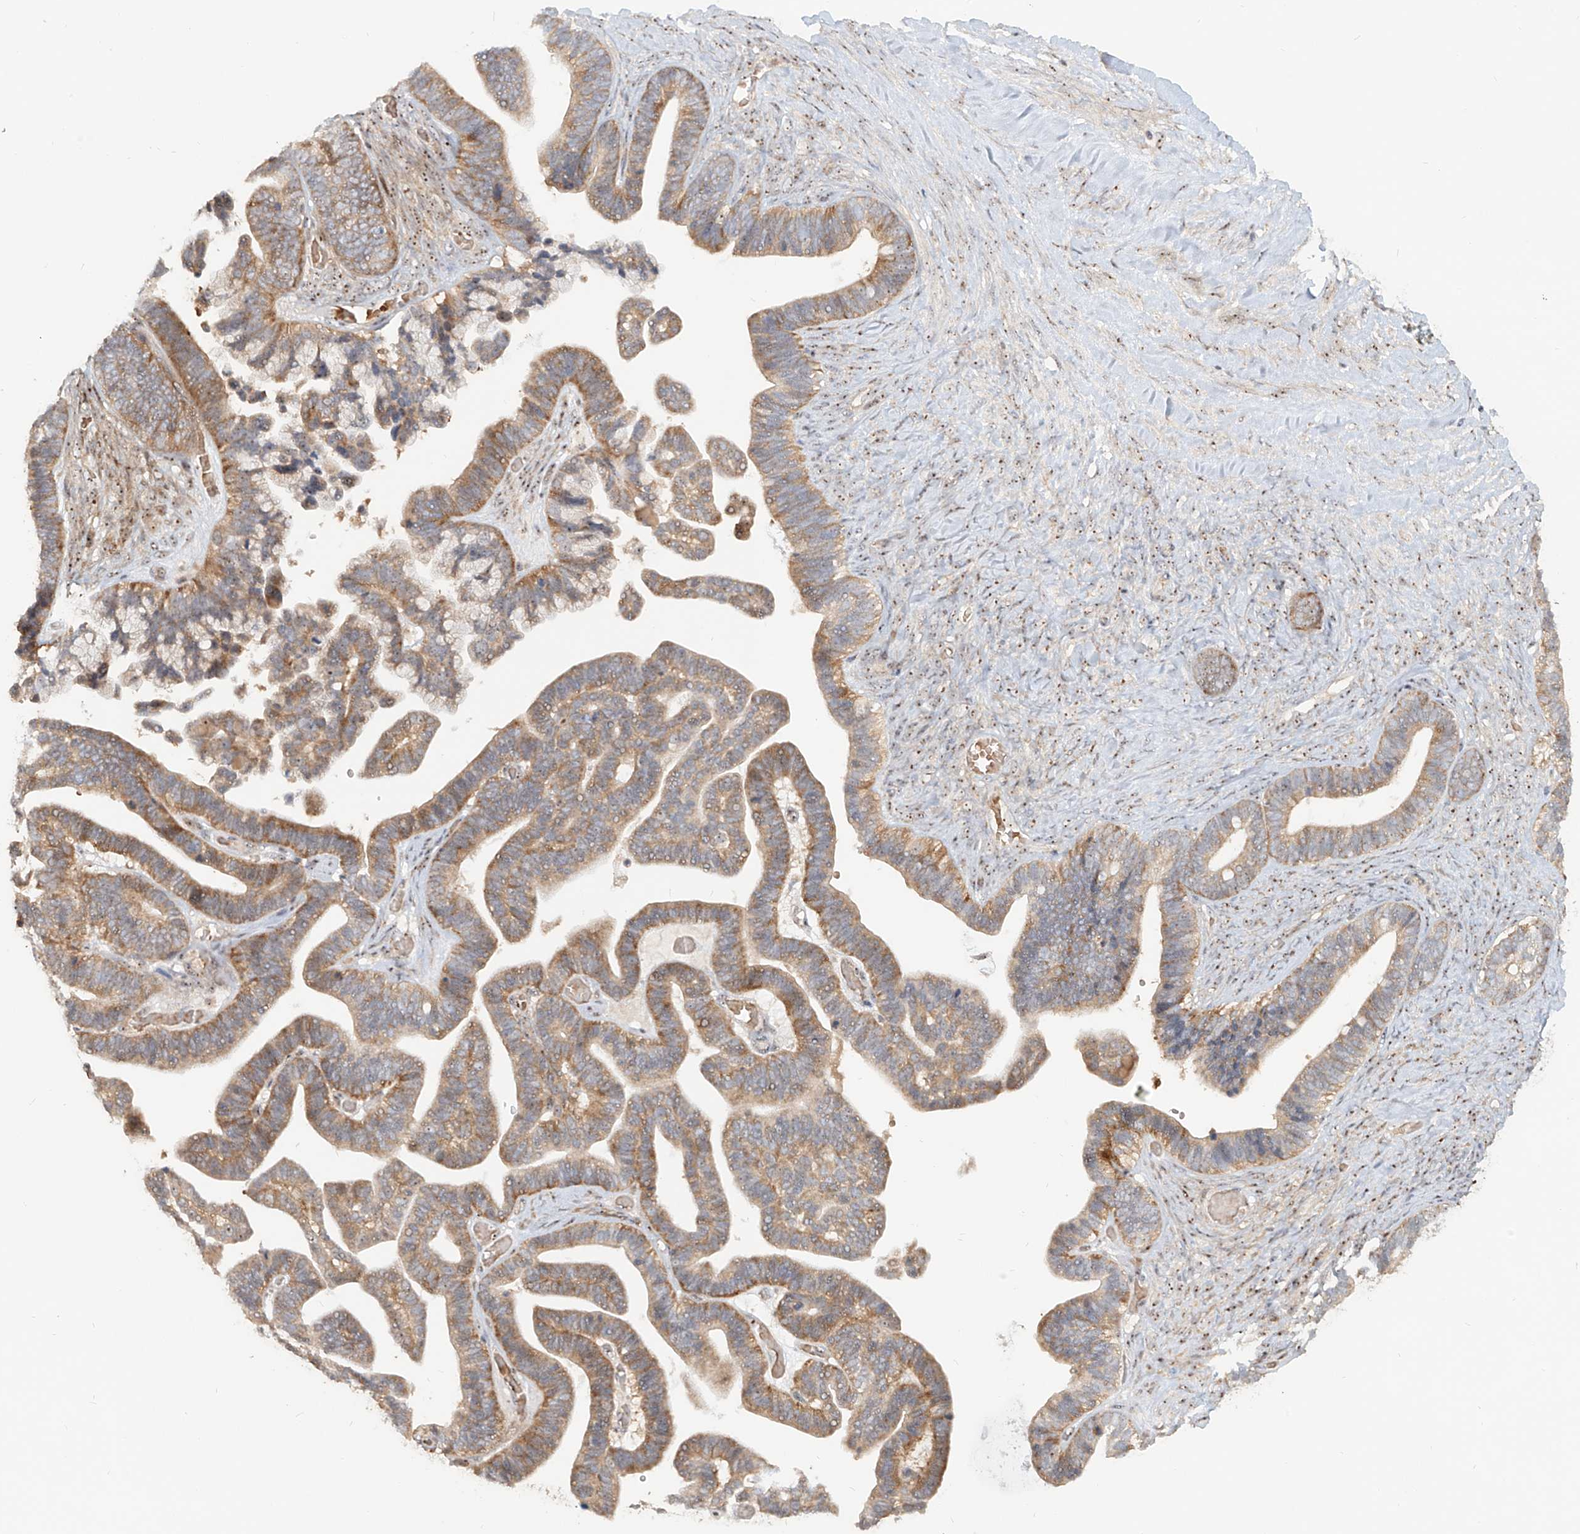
{"staining": {"intensity": "moderate", "quantity": ">75%", "location": "cytoplasmic/membranous"}, "tissue": "ovarian cancer", "cell_type": "Tumor cells", "image_type": "cancer", "snomed": [{"axis": "morphology", "description": "Cystadenocarcinoma, serous, NOS"}, {"axis": "topography", "description": "Ovary"}], "caption": "Tumor cells reveal medium levels of moderate cytoplasmic/membranous positivity in approximately >75% of cells in ovarian cancer.", "gene": "BYSL", "patient": {"sex": "female", "age": 56}}